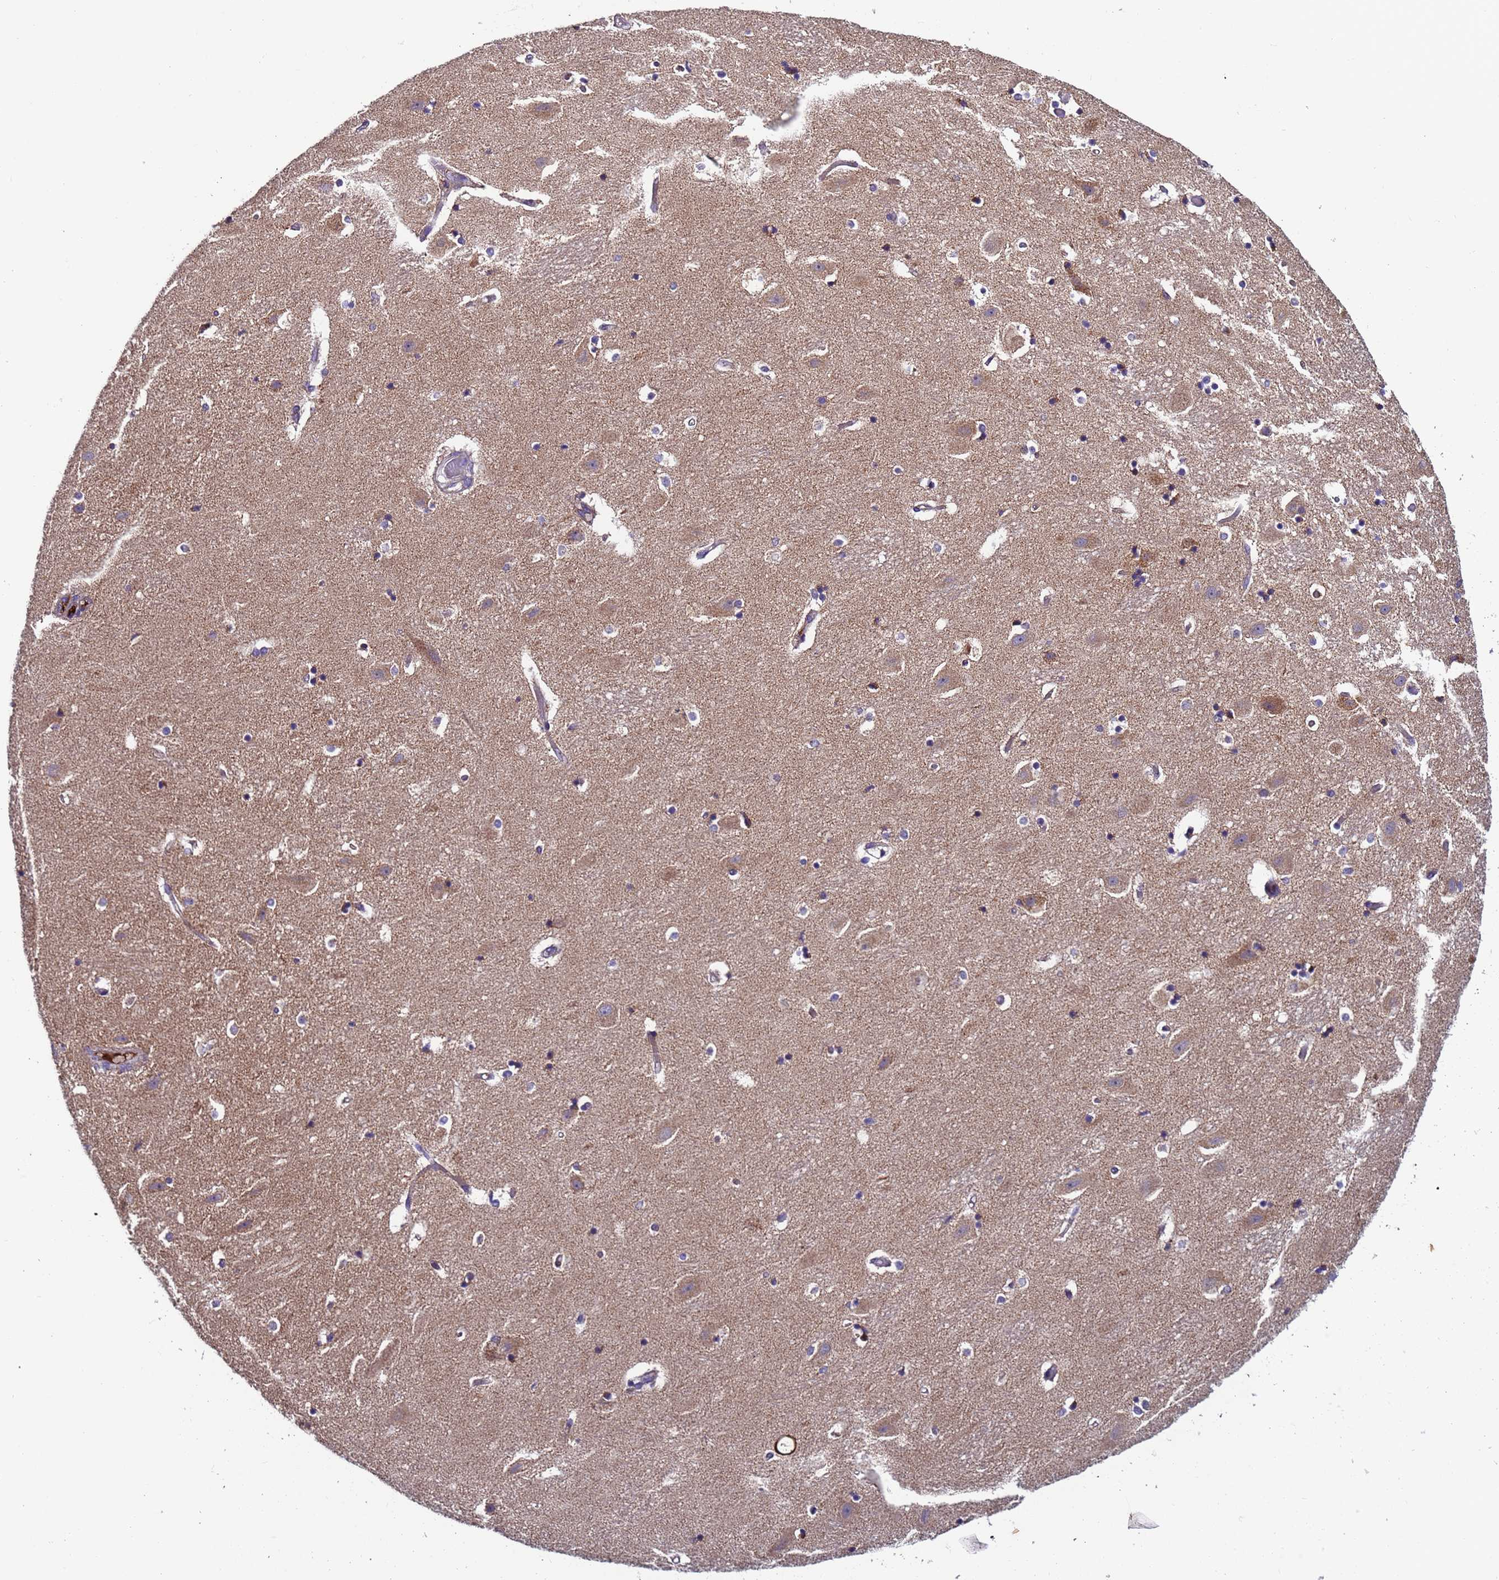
{"staining": {"intensity": "negative", "quantity": "none", "location": "none"}, "tissue": "hippocampus", "cell_type": "Glial cells", "image_type": "normal", "snomed": [{"axis": "morphology", "description": "Normal tissue, NOS"}, {"axis": "topography", "description": "Hippocampus"}], "caption": "IHC of unremarkable human hippocampus reveals no staining in glial cells.", "gene": "TMEM126A", "patient": {"sex": "female", "age": 52}}